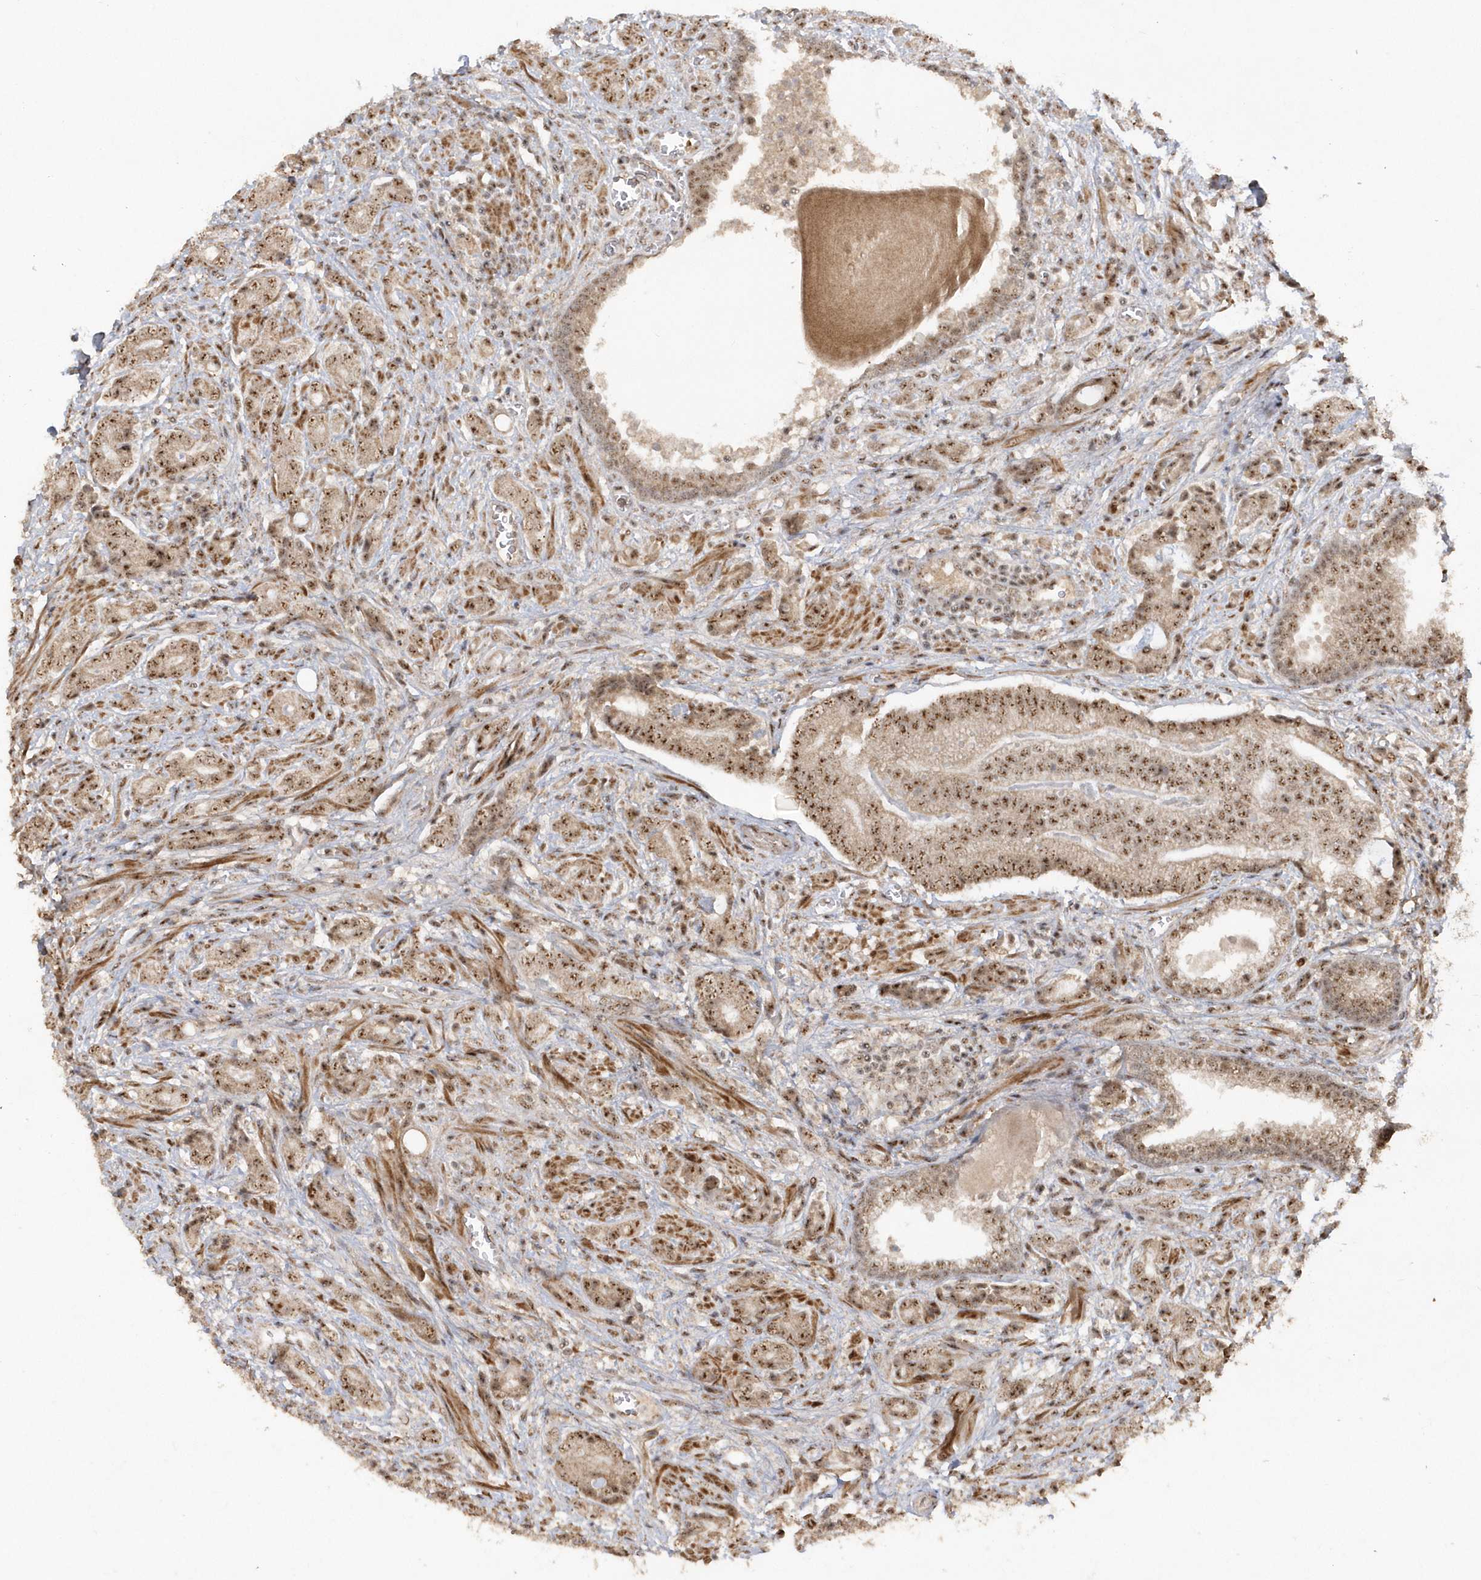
{"staining": {"intensity": "strong", "quantity": ">75%", "location": "nuclear"}, "tissue": "prostate cancer", "cell_type": "Tumor cells", "image_type": "cancer", "snomed": [{"axis": "morphology", "description": "Adenocarcinoma, High grade"}, {"axis": "topography", "description": "Prostate"}], "caption": "DAB immunohistochemical staining of human prostate cancer reveals strong nuclear protein positivity in about >75% of tumor cells. The protein is shown in brown color, while the nuclei are stained blue.", "gene": "POLR3B", "patient": {"sex": "male", "age": 57}}